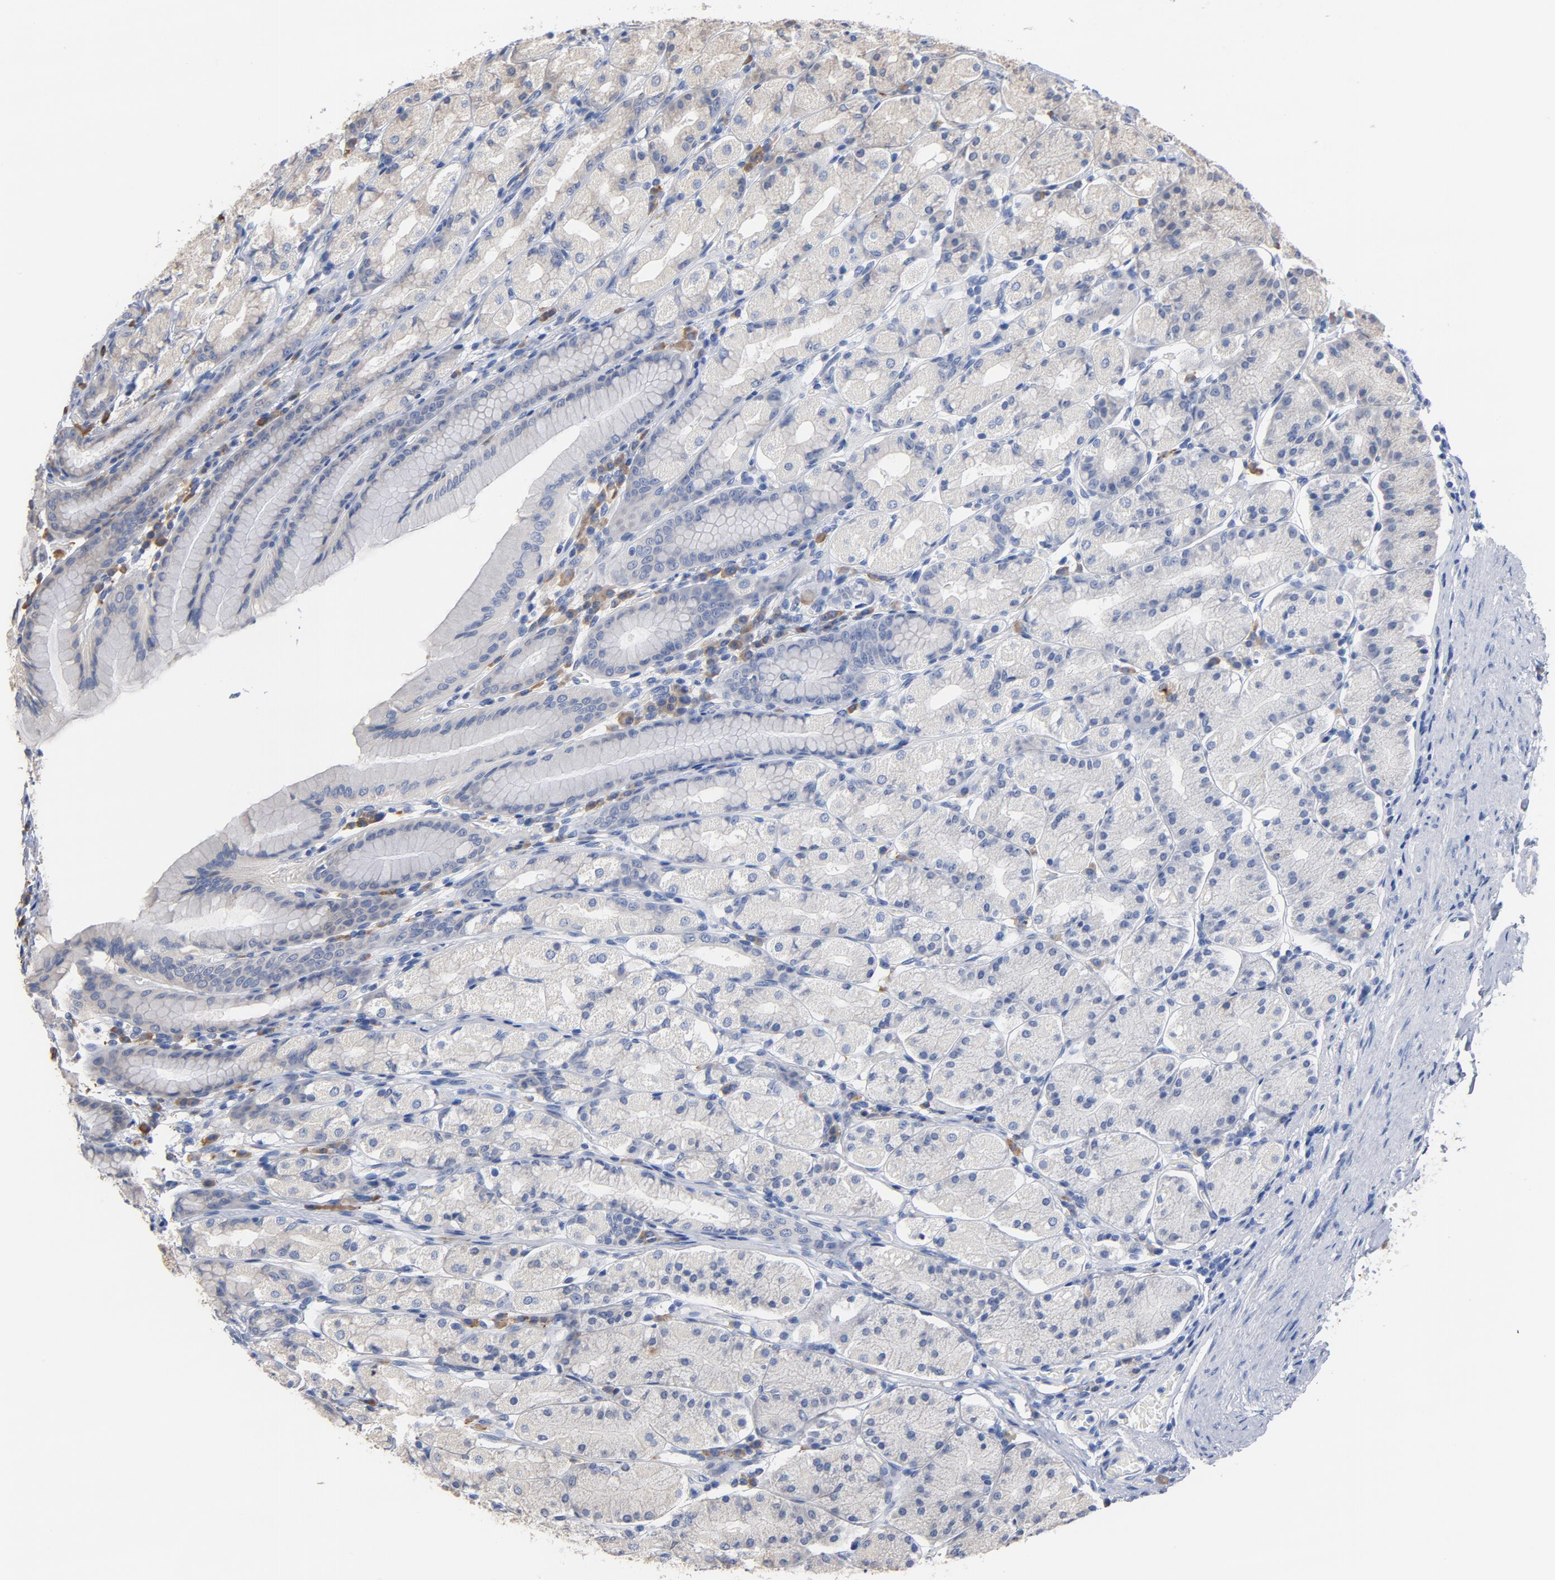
{"staining": {"intensity": "negative", "quantity": "none", "location": "none"}, "tissue": "stomach", "cell_type": "Glandular cells", "image_type": "normal", "snomed": [{"axis": "morphology", "description": "Normal tissue, NOS"}, {"axis": "topography", "description": "Stomach, upper"}], "caption": "Unremarkable stomach was stained to show a protein in brown. There is no significant expression in glandular cells. (Brightfield microscopy of DAB immunohistochemistry at high magnification).", "gene": "TLR4", "patient": {"sex": "male", "age": 68}}